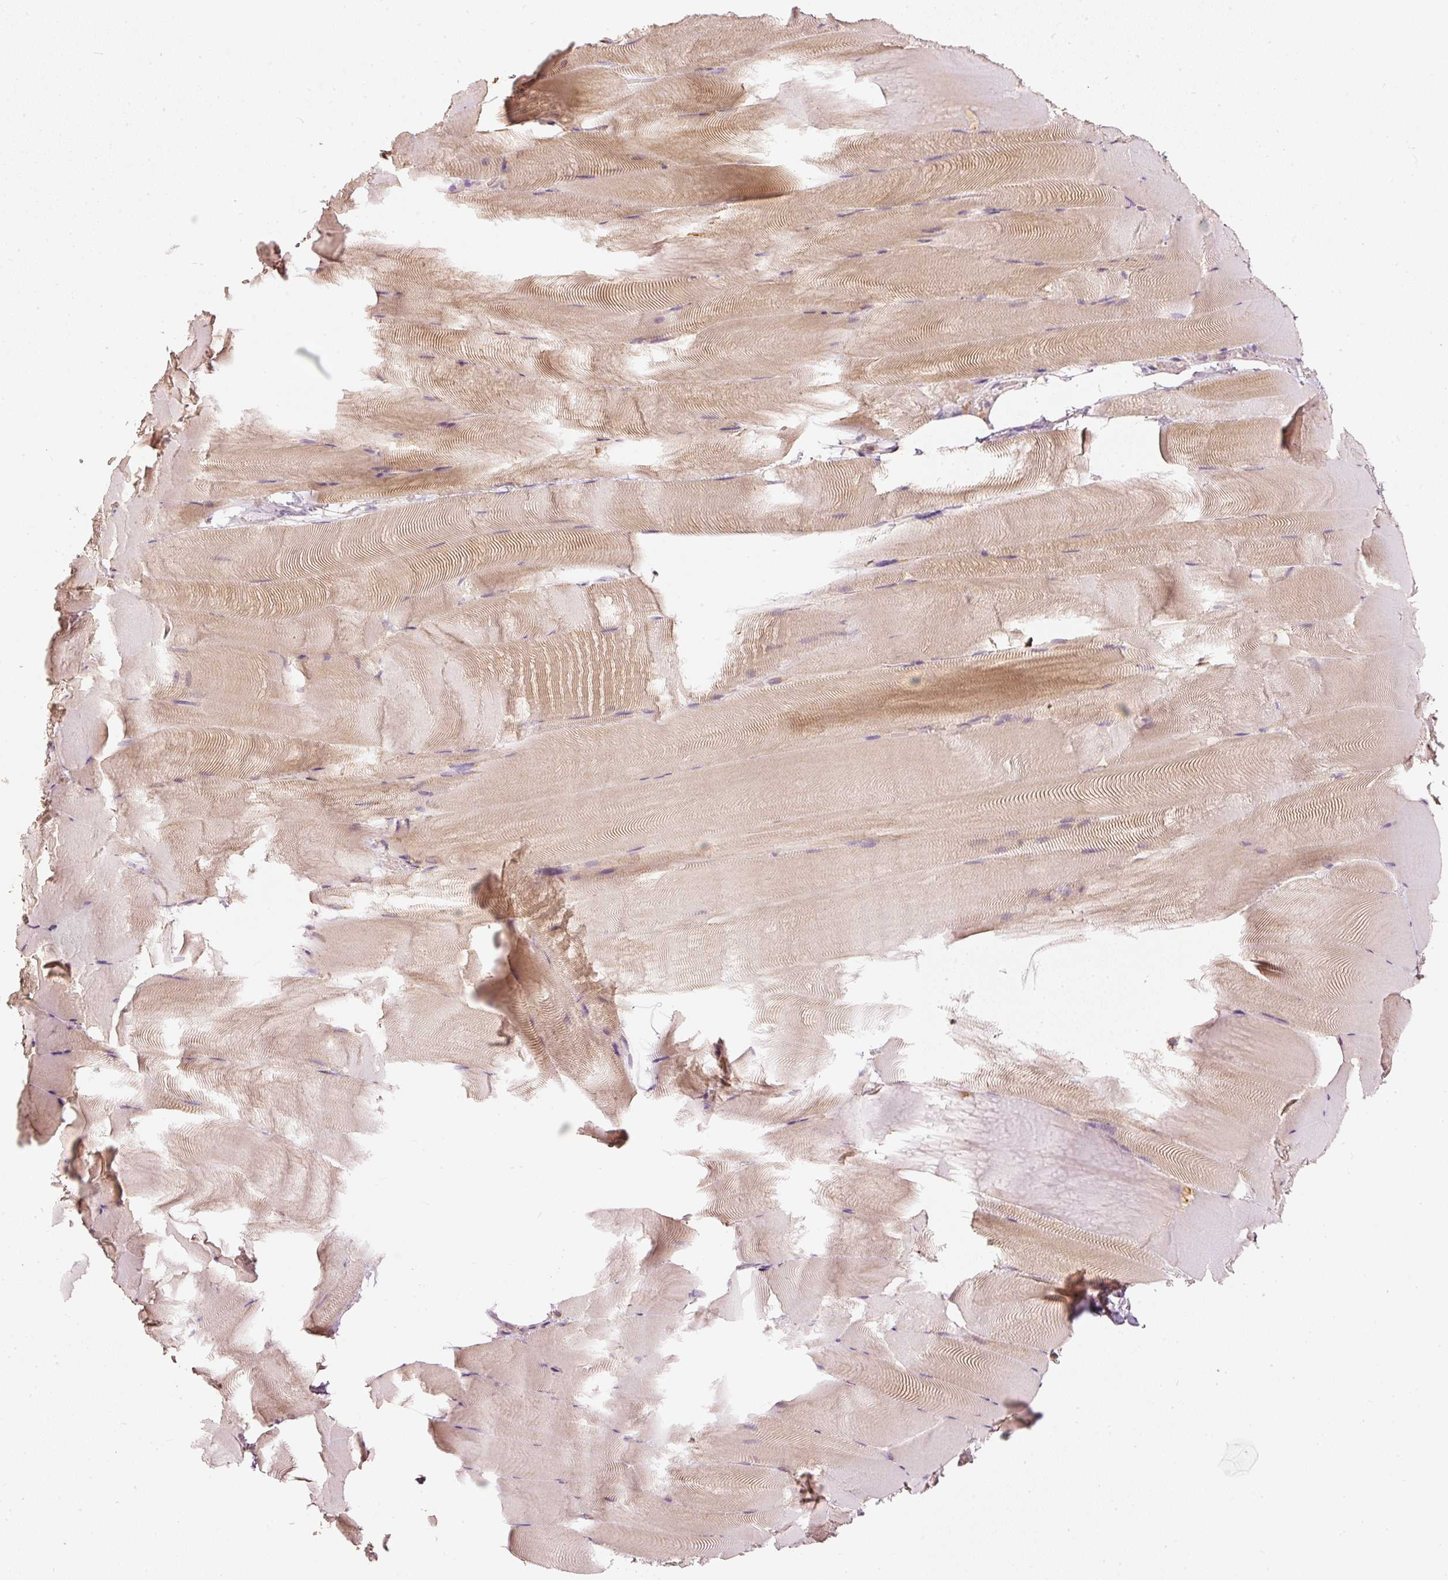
{"staining": {"intensity": "moderate", "quantity": "25%-75%", "location": "cytoplasmic/membranous"}, "tissue": "skeletal muscle", "cell_type": "Myocytes", "image_type": "normal", "snomed": [{"axis": "morphology", "description": "Normal tissue, NOS"}, {"axis": "topography", "description": "Skeletal muscle"}], "caption": "Benign skeletal muscle exhibits moderate cytoplasmic/membranous staining in approximately 25%-75% of myocytes, visualized by immunohistochemistry.", "gene": "PSENEN", "patient": {"sex": "female", "age": 64}}